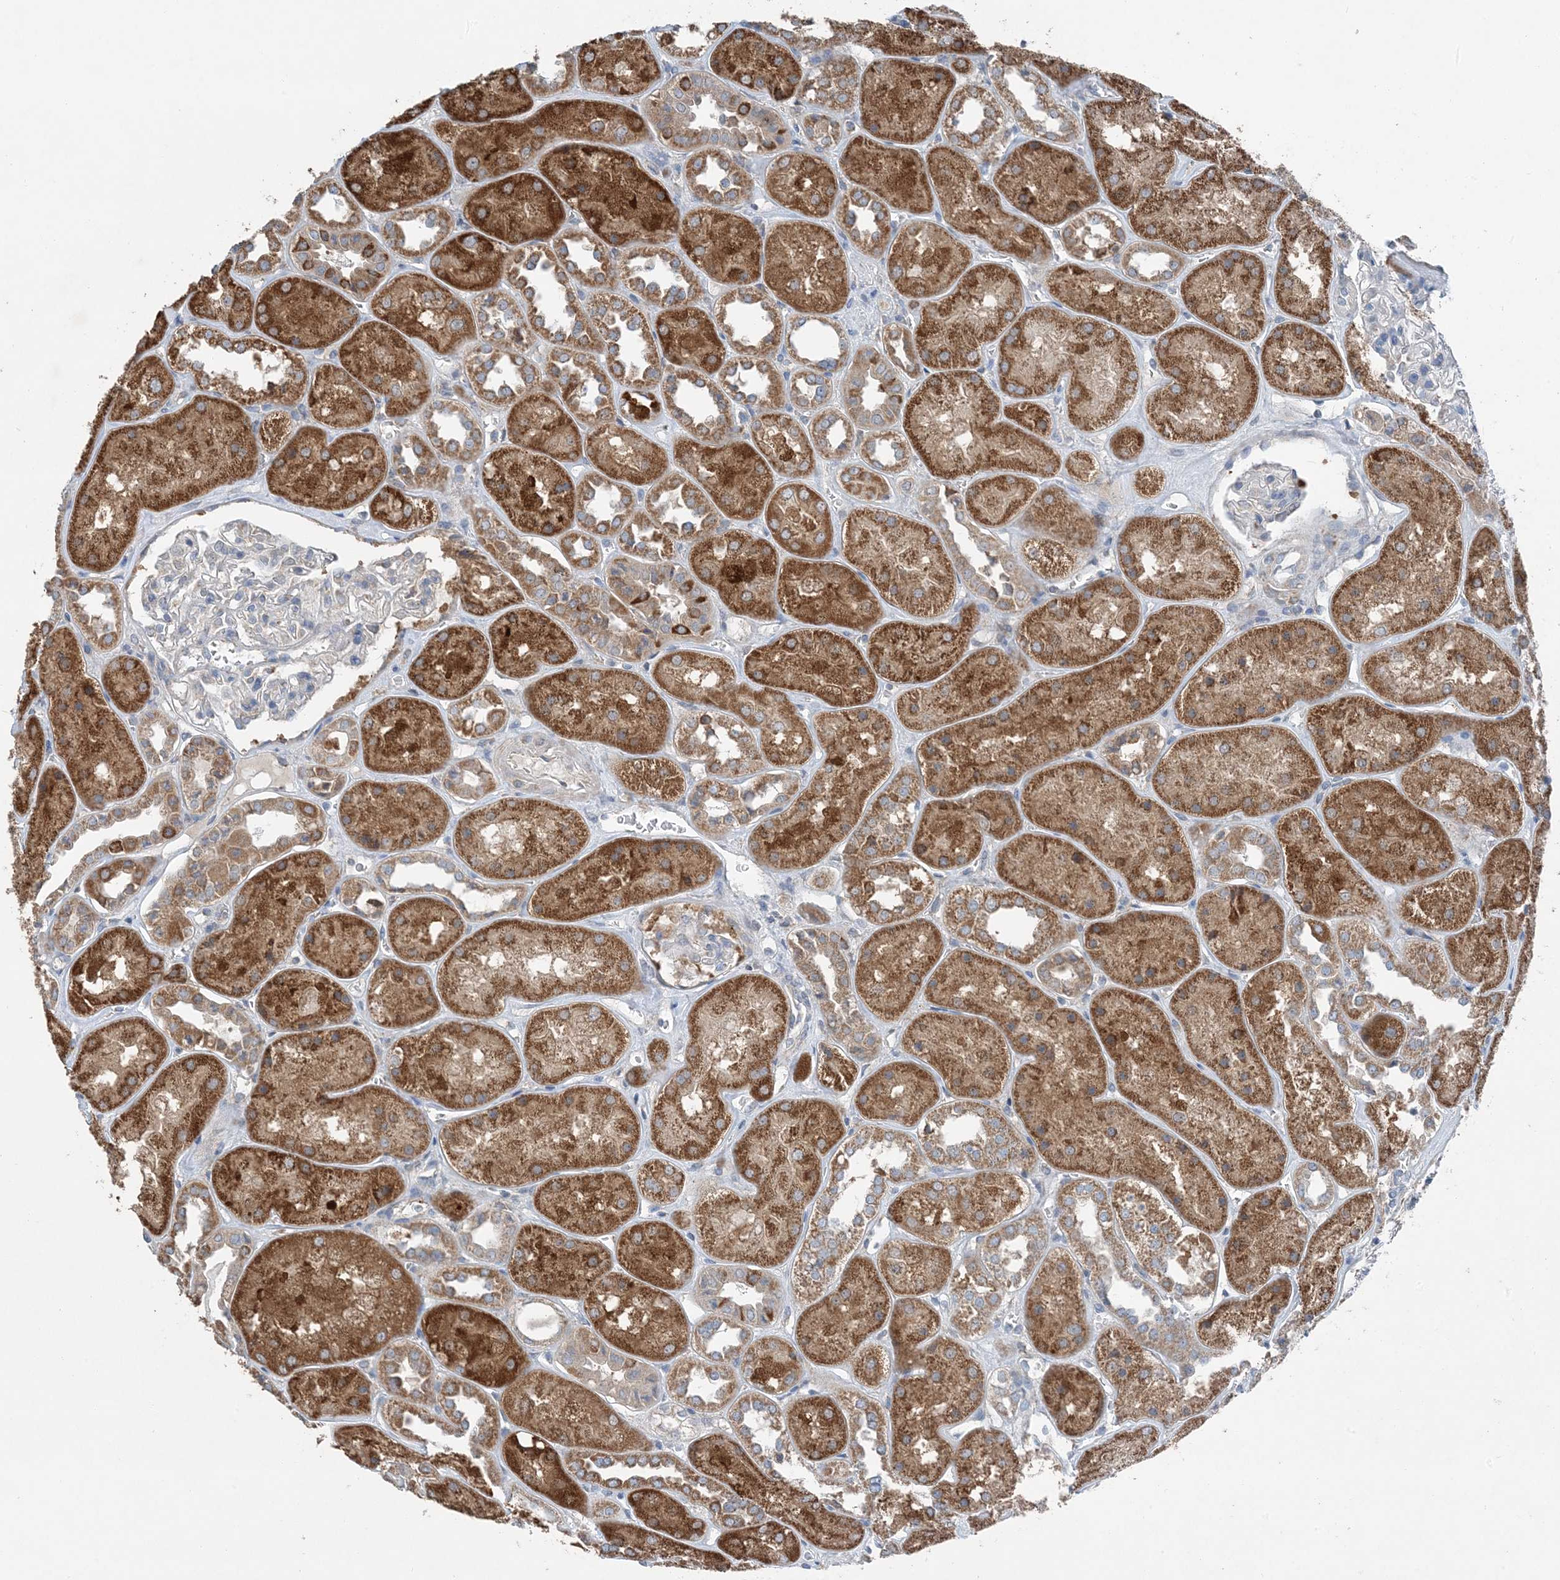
{"staining": {"intensity": "negative", "quantity": "none", "location": "none"}, "tissue": "kidney", "cell_type": "Cells in glomeruli", "image_type": "normal", "snomed": [{"axis": "morphology", "description": "Normal tissue, NOS"}, {"axis": "topography", "description": "Kidney"}], "caption": "Immunohistochemistry histopathology image of benign kidney: kidney stained with DAB demonstrates no significant protein positivity in cells in glomeruli. (DAB IHC visualized using brightfield microscopy, high magnification).", "gene": "DHX30", "patient": {"sex": "male", "age": 70}}